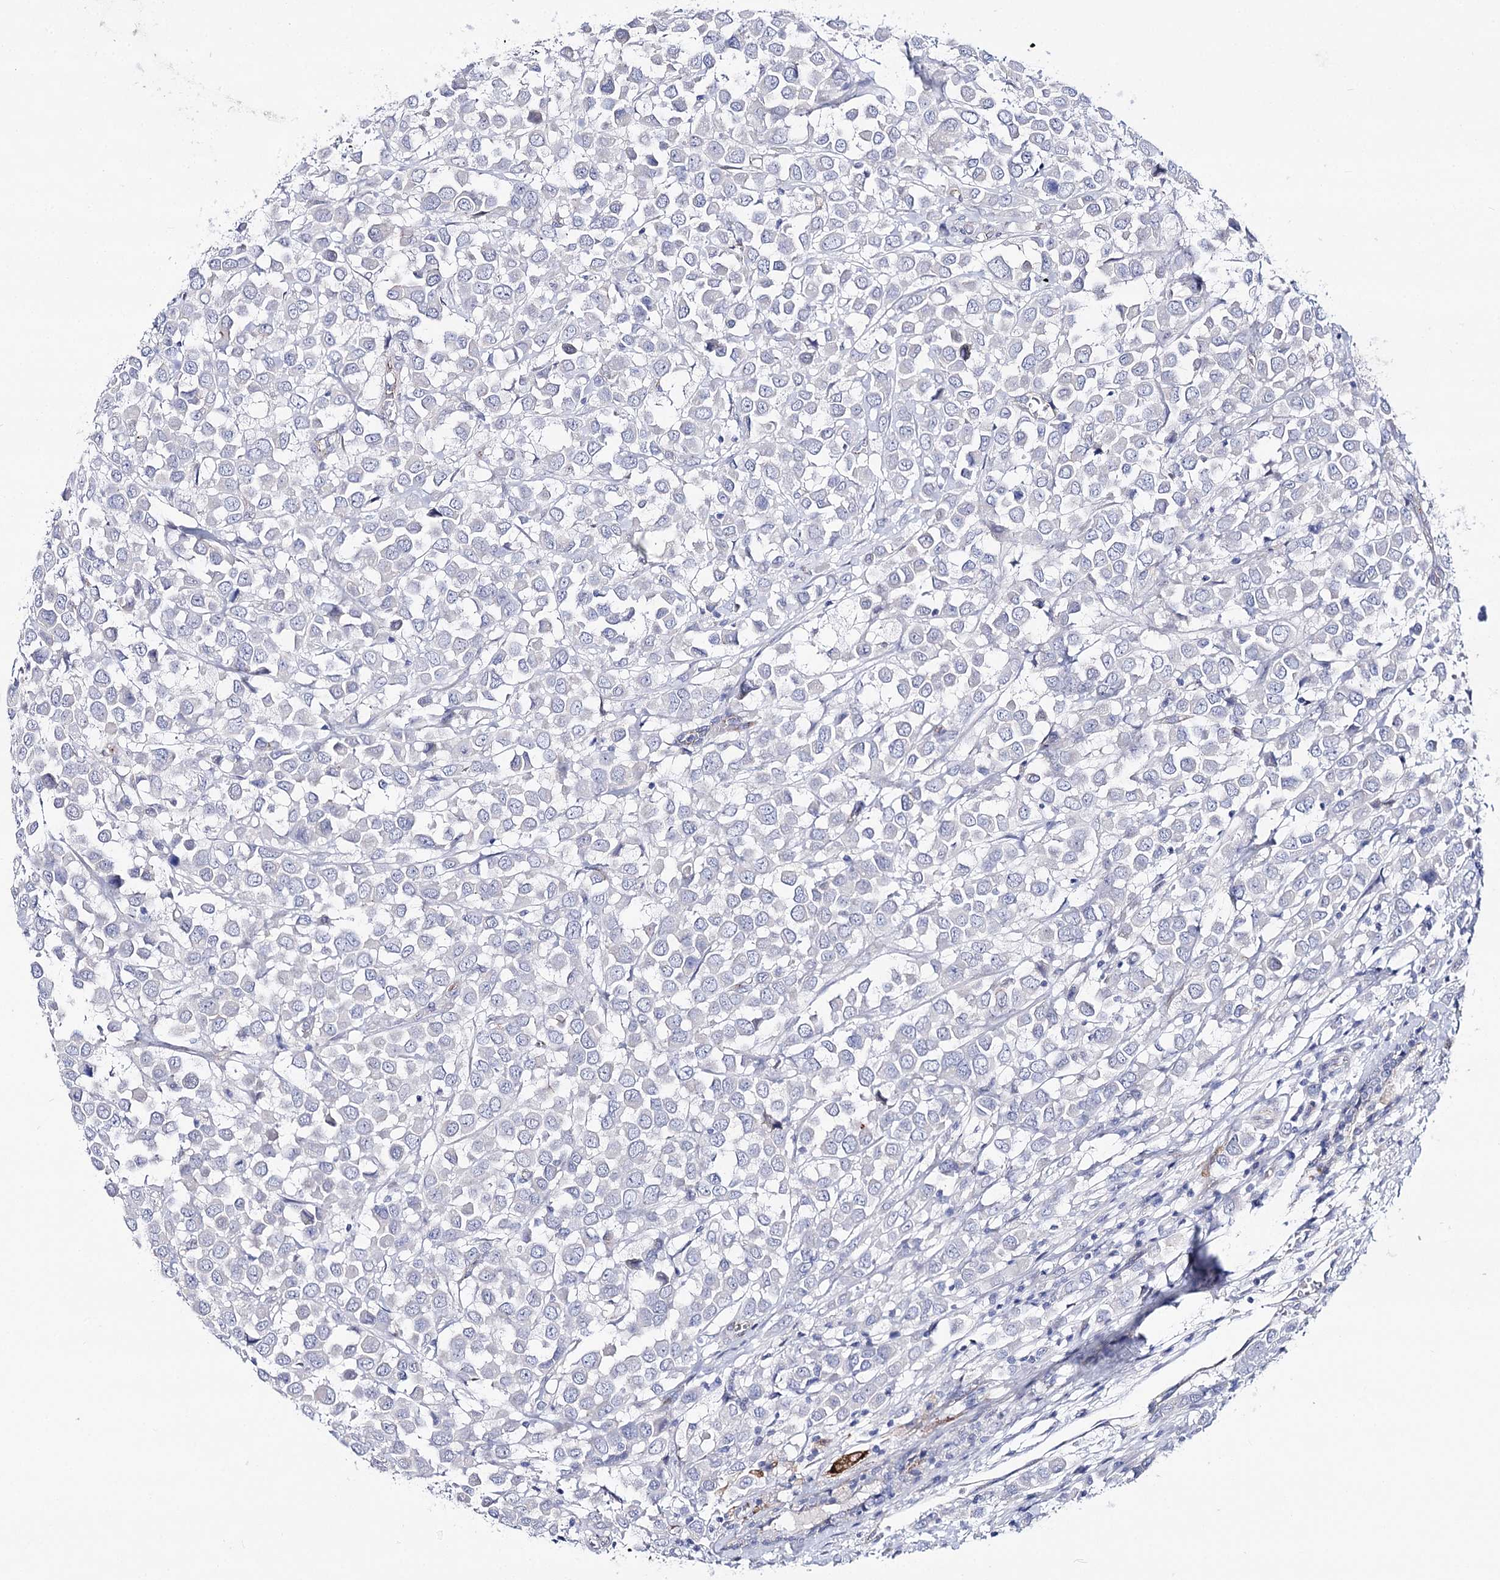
{"staining": {"intensity": "negative", "quantity": "none", "location": "none"}, "tissue": "breast cancer", "cell_type": "Tumor cells", "image_type": "cancer", "snomed": [{"axis": "morphology", "description": "Duct carcinoma"}, {"axis": "topography", "description": "Breast"}], "caption": "Histopathology image shows no significant protein staining in tumor cells of breast cancer.", "gene": "NRAP", "patient": {"sex": "female", "age": 61}}